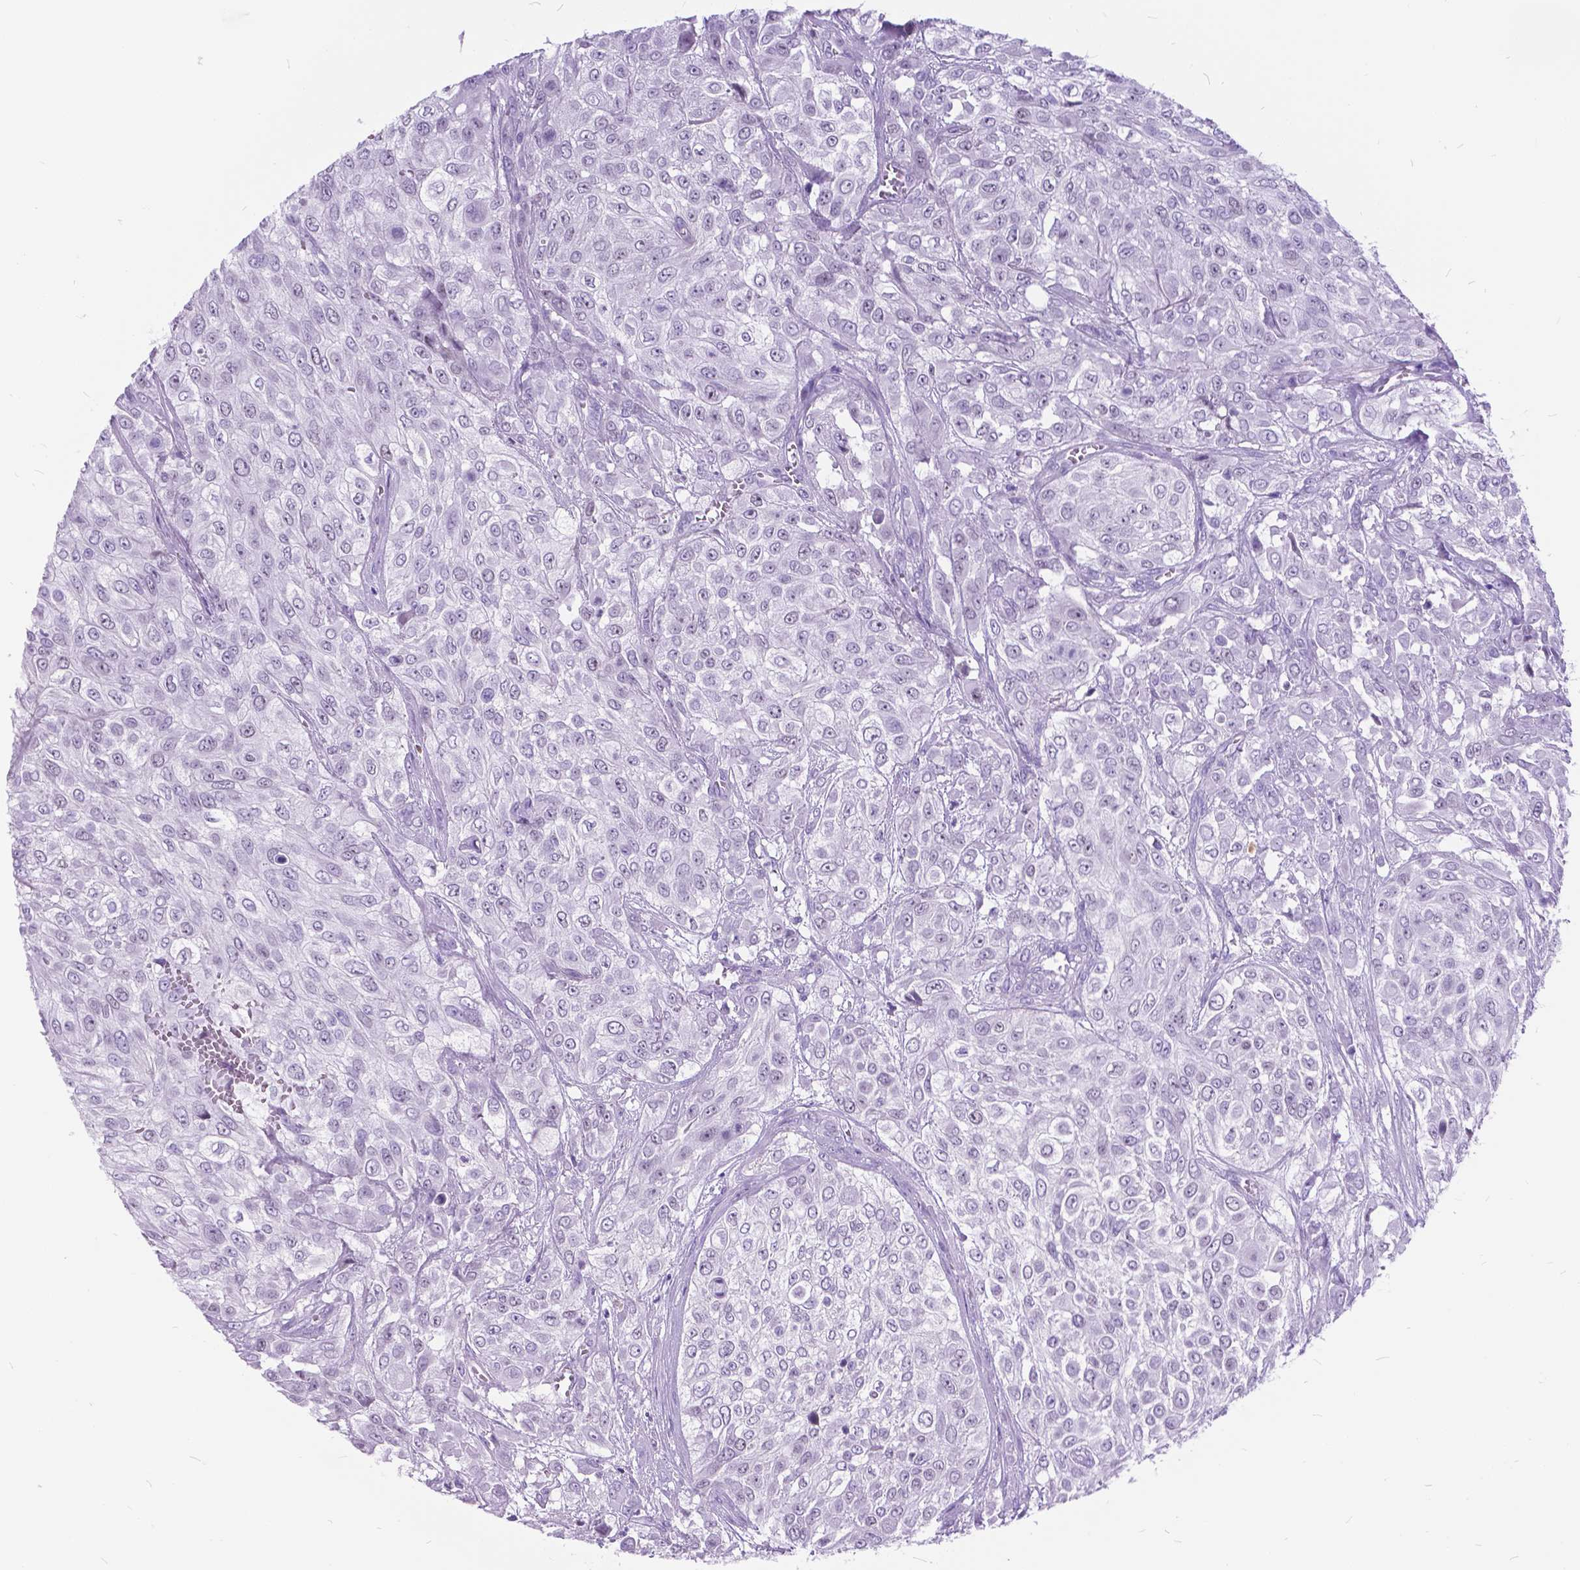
{"staining": {"intensity": "negative", "quantity": "none", "location": "none"}, "tissue": "urothelial cancer", "cell_type": "Tumor cells", "image_type": "cancer", "snomed": [{"axis": "morphology", "description": "Urothelial carcinoma, High grade"}, {"axis": "topography", "description": "Urinary bladder"}], "caption": "A high-resolution micrograph shows immunohistochemistry (IHC) staining of urothelial carcinoma (high-grade), which displays no significant staining in tumor cells.", "gene": "BSND", "patient": {"sex": "male", "age": 57}}